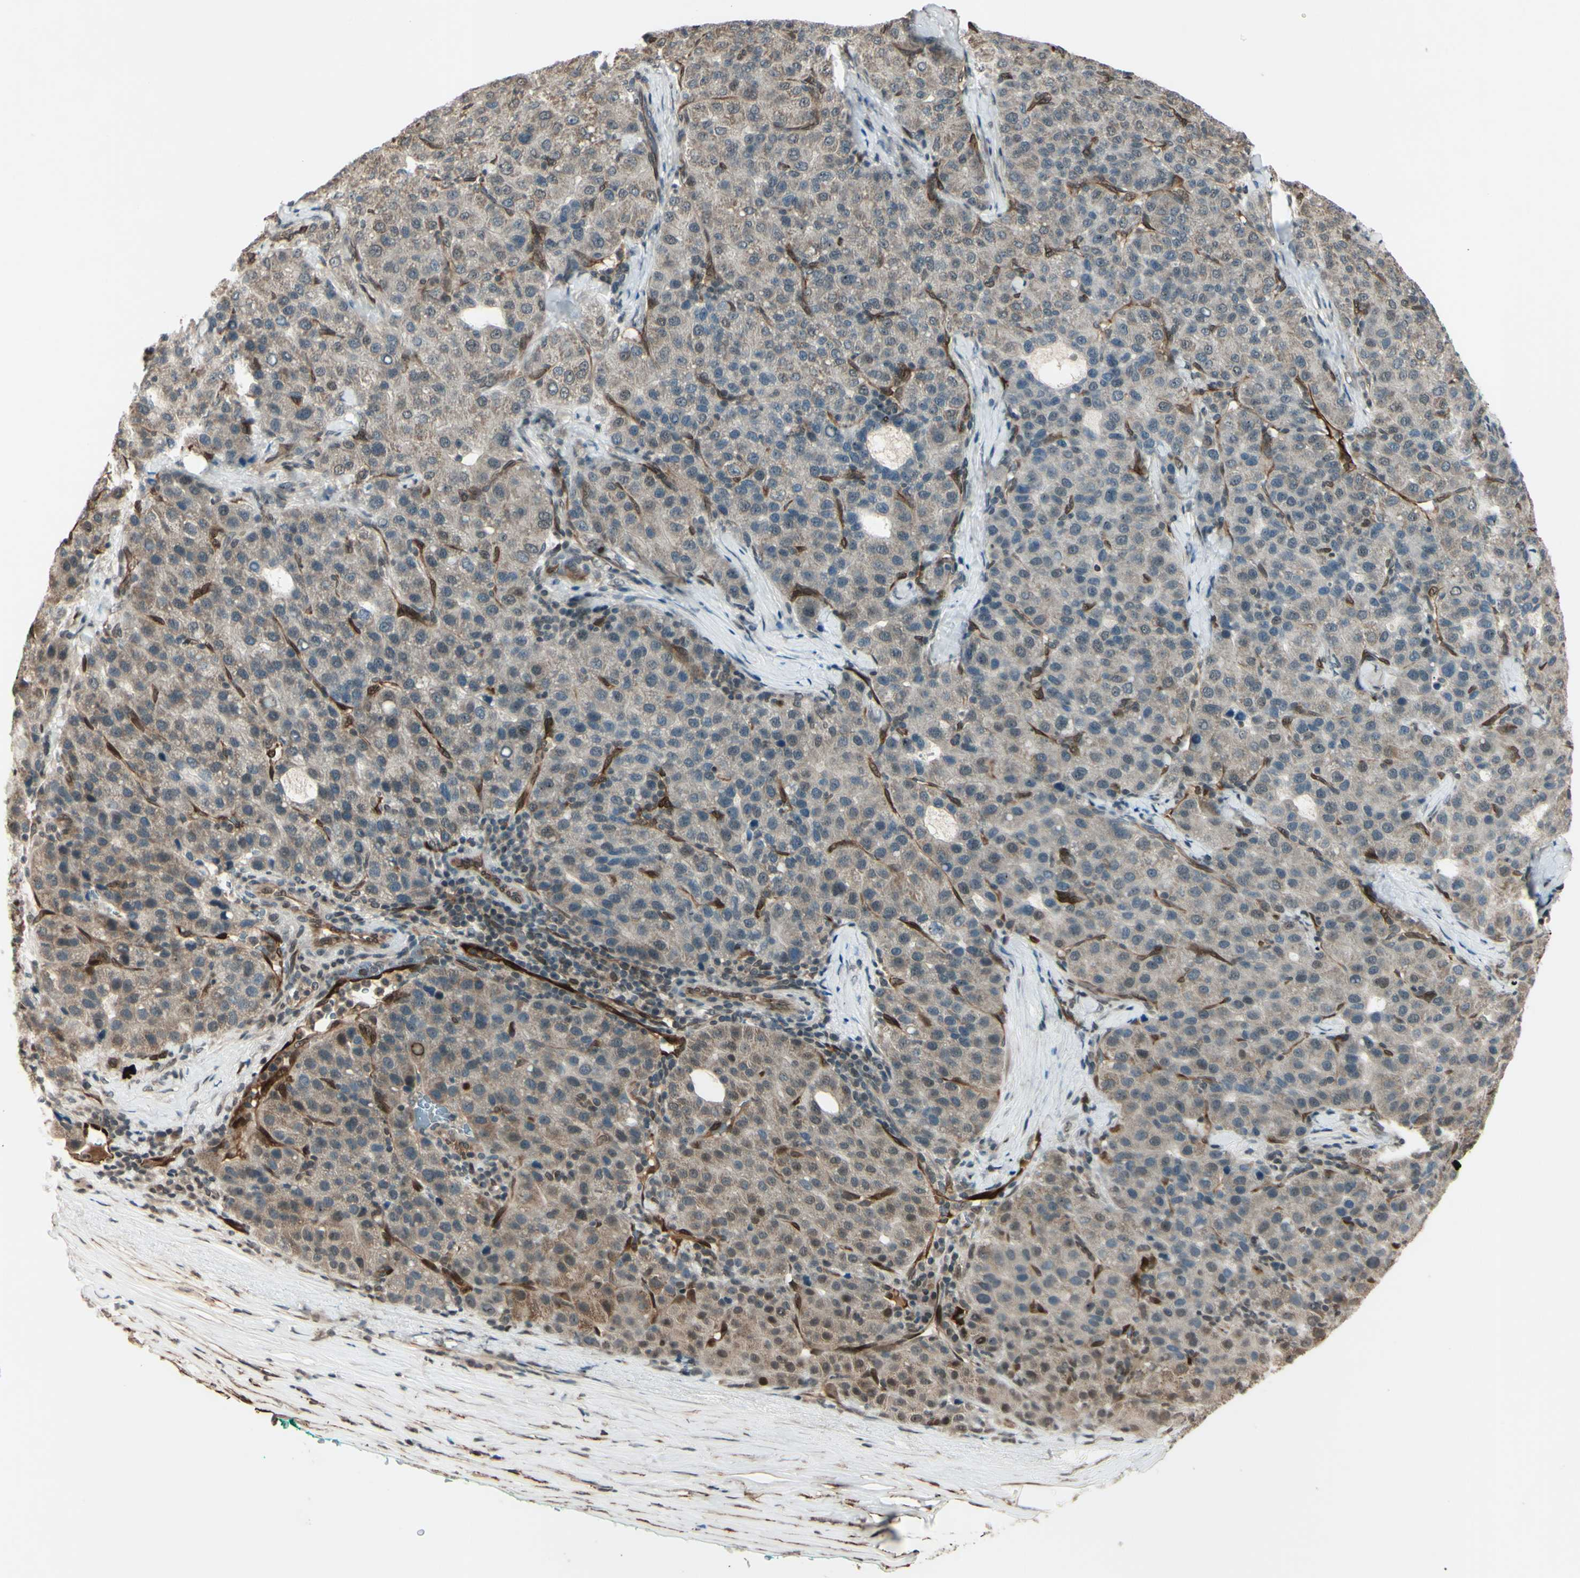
{"staining": {"intensity": "weak", "quantity": "<25%", "location": "cytoplasmic/membranous"}, "tissue": "liver cancer", "cell_type": "Tumor cells", "image_type": "cancer", "snomed": [{"axis": "morphology", "description": "Carcinoma, Hepatocellular, NOS"}, {"axis": "topography", "description": "Liver"}], "caption": "There is no significant positivity in tumor cells of hepatocellular carcinoma (liver). (DAB IHC visualized using brightfield microscopy, high magnification).", "gene": "MLF2", "patient": {"sex": "male", "age": 65}}